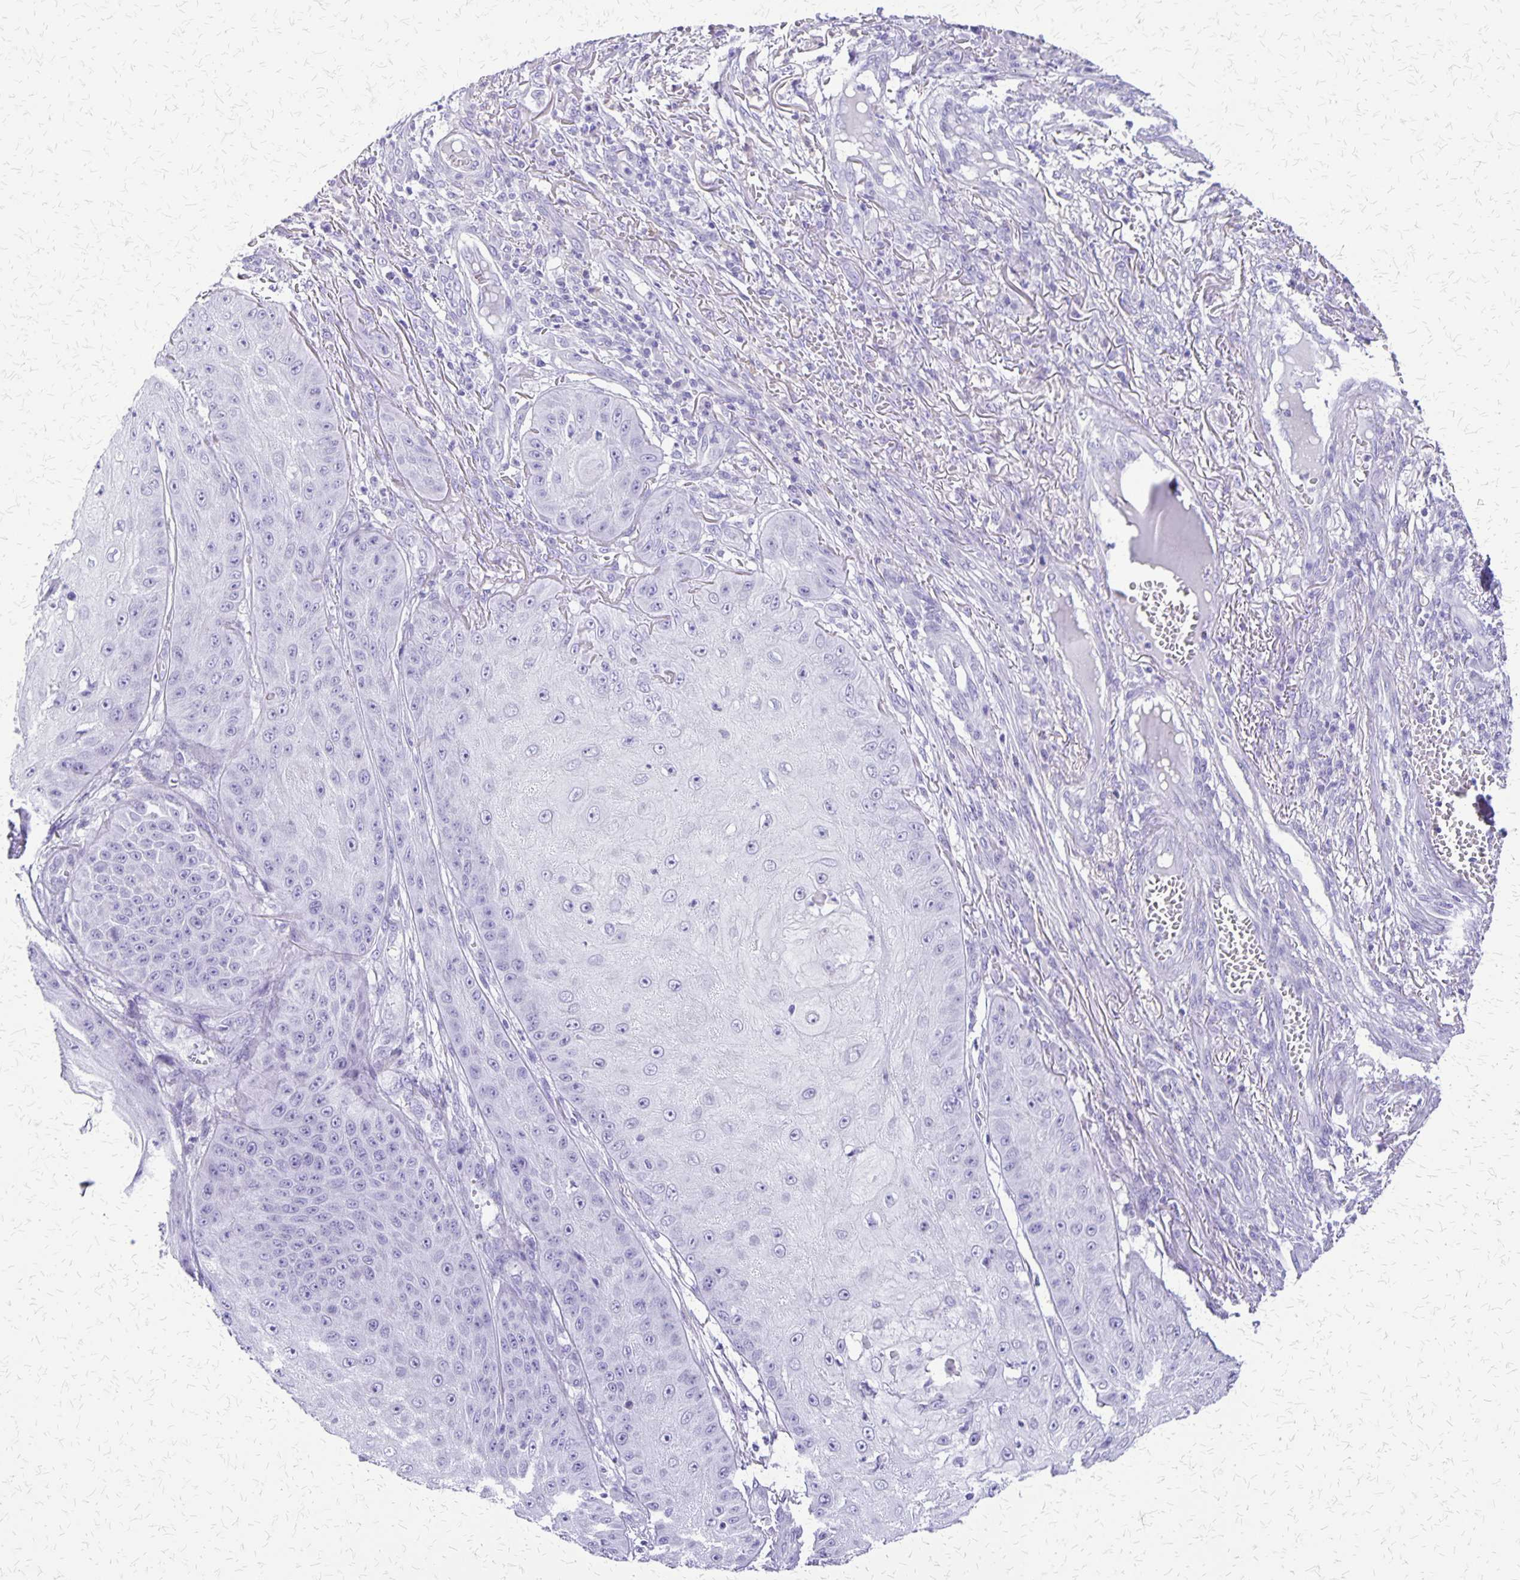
{"staining": {"intensity": "negative", "quantity": "none", "location": "none"}, "tissue": "skin cancer", "cell_type": "Tumor cells", "image_type": "cancer", "snomed": [{"axis": "morphology", "description": "Squamous cell carcinoma, NOS"}, {"axis": "topography", "description": "Skin"}], "caption": "An image of human skin cancer (squamous cell carcinoma) is negative for staining in tumor cells.", "gene": "SLC13A2", "patient": {"sex": "male", "age": 70}}